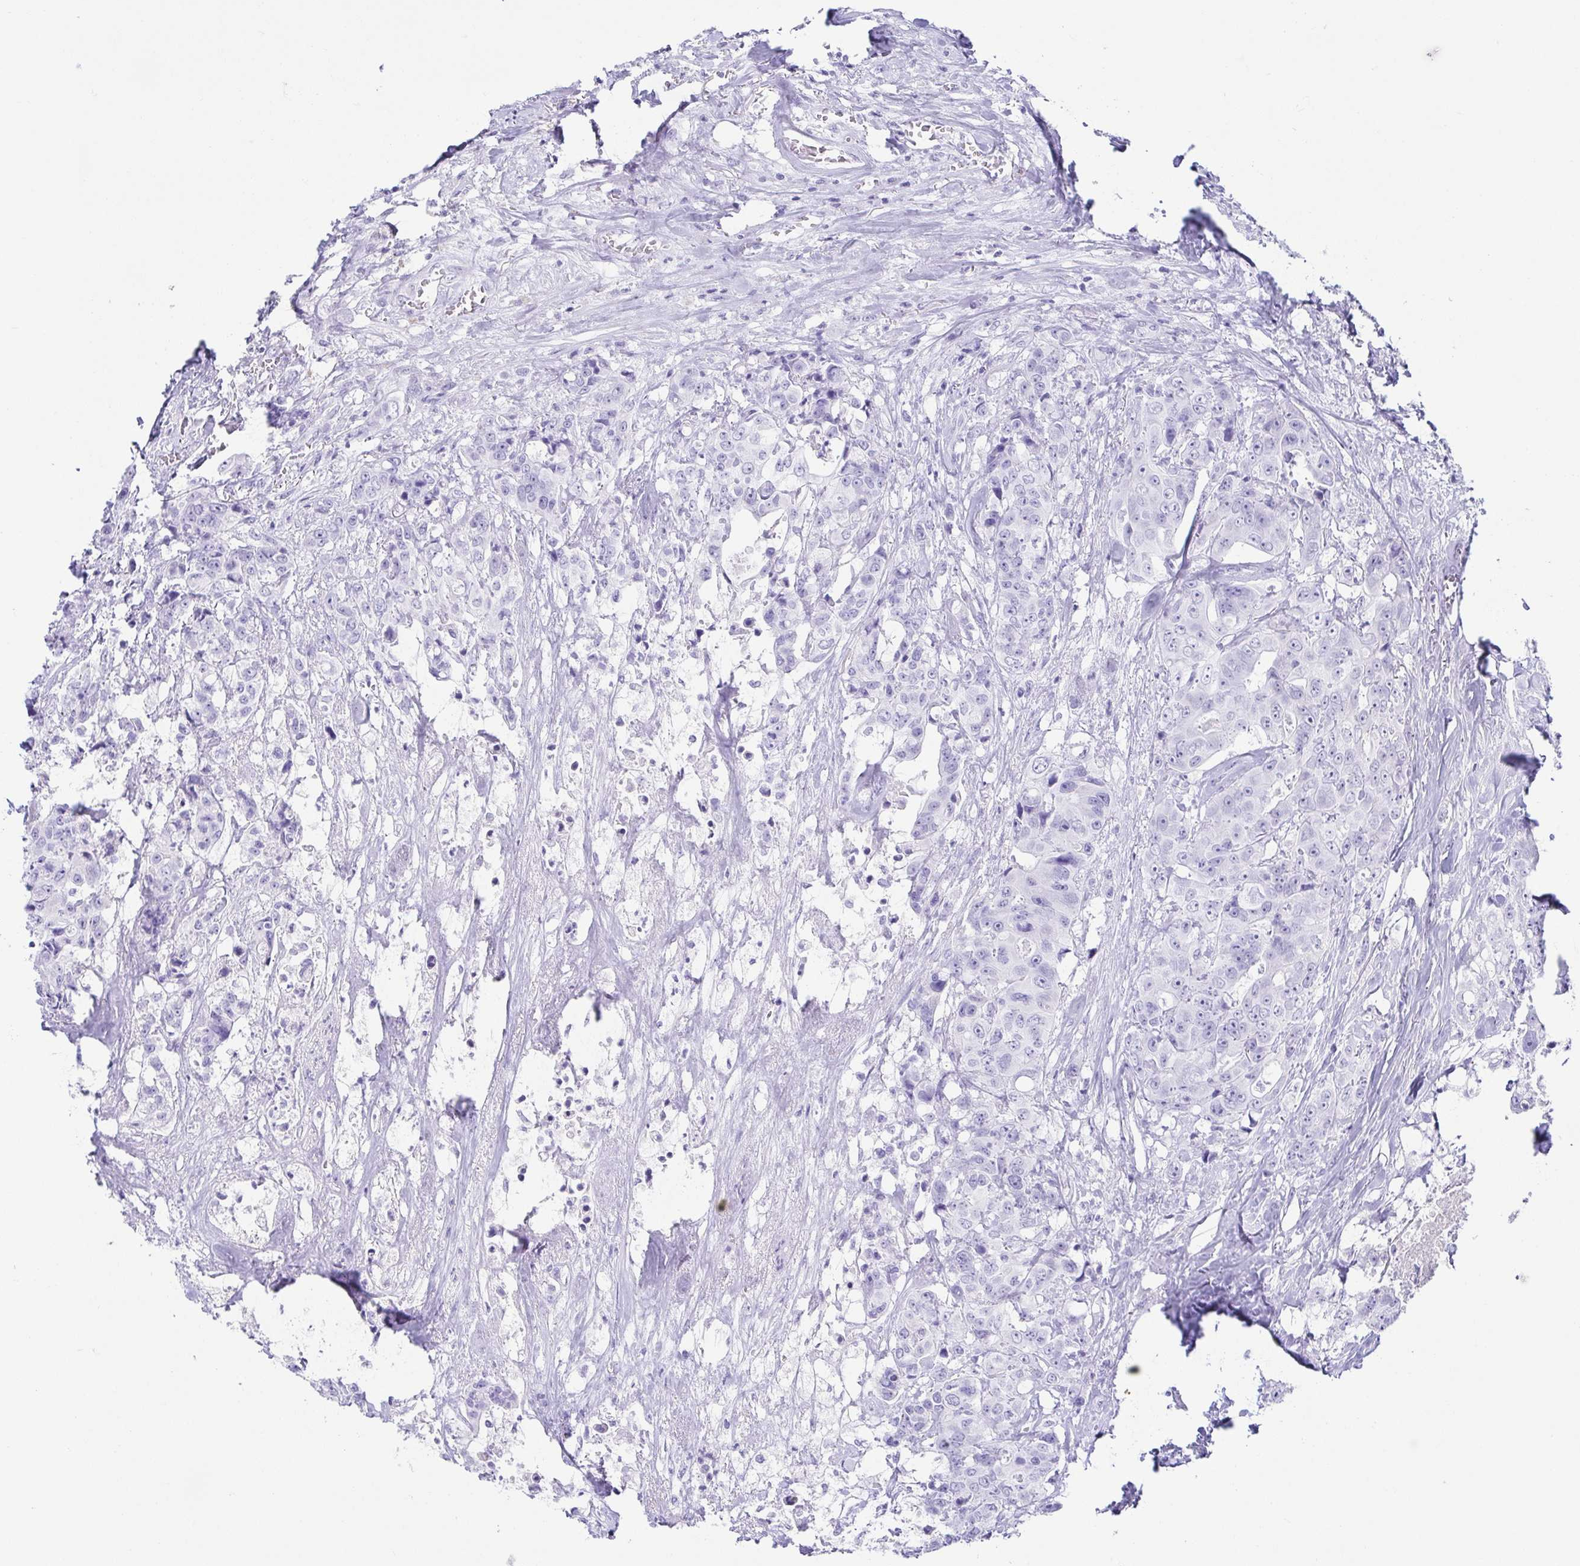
{"staining": {"intensity": "negative", "quantity": "none", "location": "none"}, "tissue": "colorectal cancer", "cell_type": "Tumor cells", "image_type": "cancer", "snomed": [{"axis": "morphology", "description": "Adenocarcinoma, NOS"}, {"axis": "topography", "description": "Rectum"}], "caption": "This is an immunohistochemistry (IHC) histopathology image of human adenocarcinoma (colorectal). There is no positivity in tumor cells.", "gene": "CD164L2", "patient": {"sex": "female", "age": 62}}